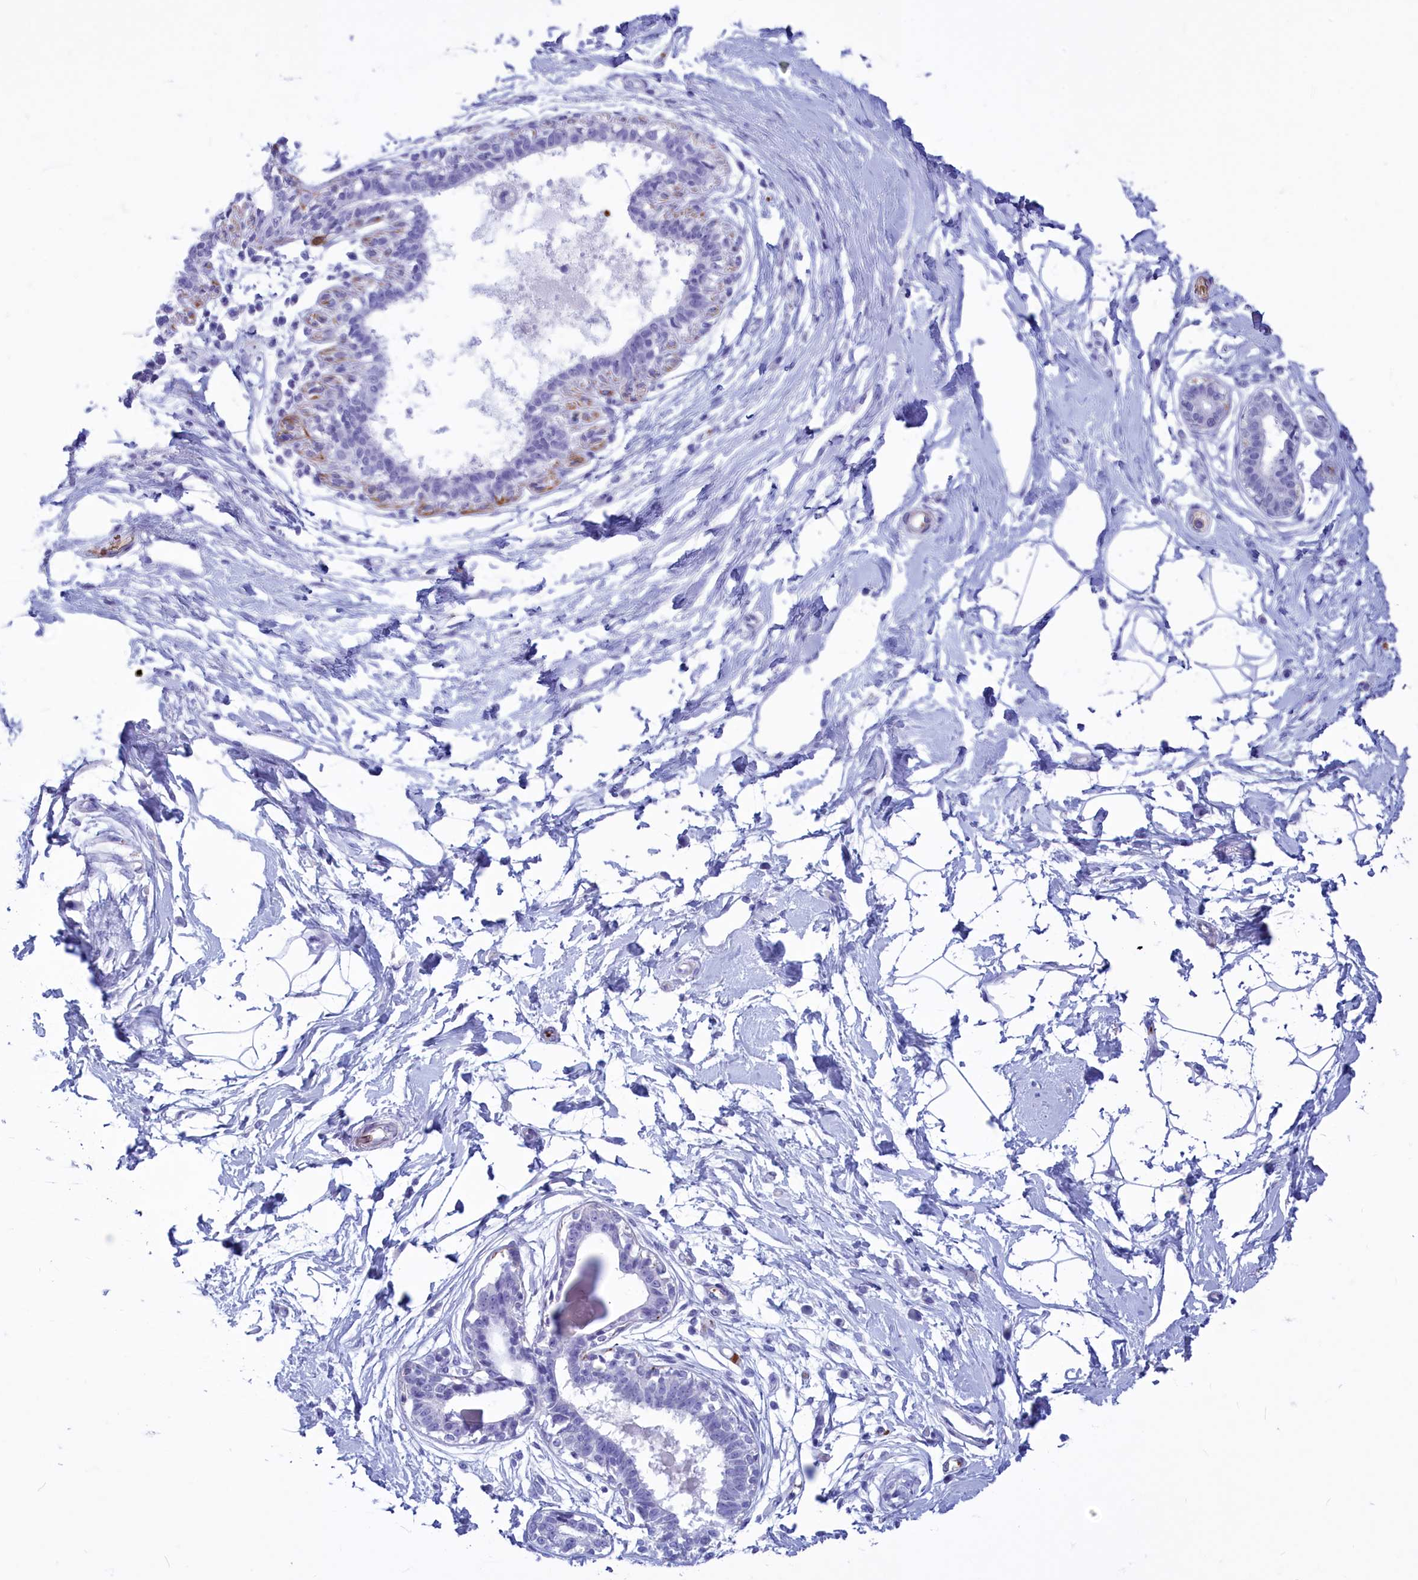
{"staining": {"intensity": "negative", "quantity": "none", "location": "none"}, "tissue": "breast", "cell_type": "Adipocytes", "image_type": "normal", "snomed": [{"axis": "morphology", "description": "Normal tissue, NOS"}, {"axis": "topography", "description": "Breast"}], "caption": "An immunohistochemistry photomicrograph of unremarkable breast is shown. There is no staining in adipocytes of breast.", "gene": "GAPDHS", "patient": {"sex": "female", "age": 45}}